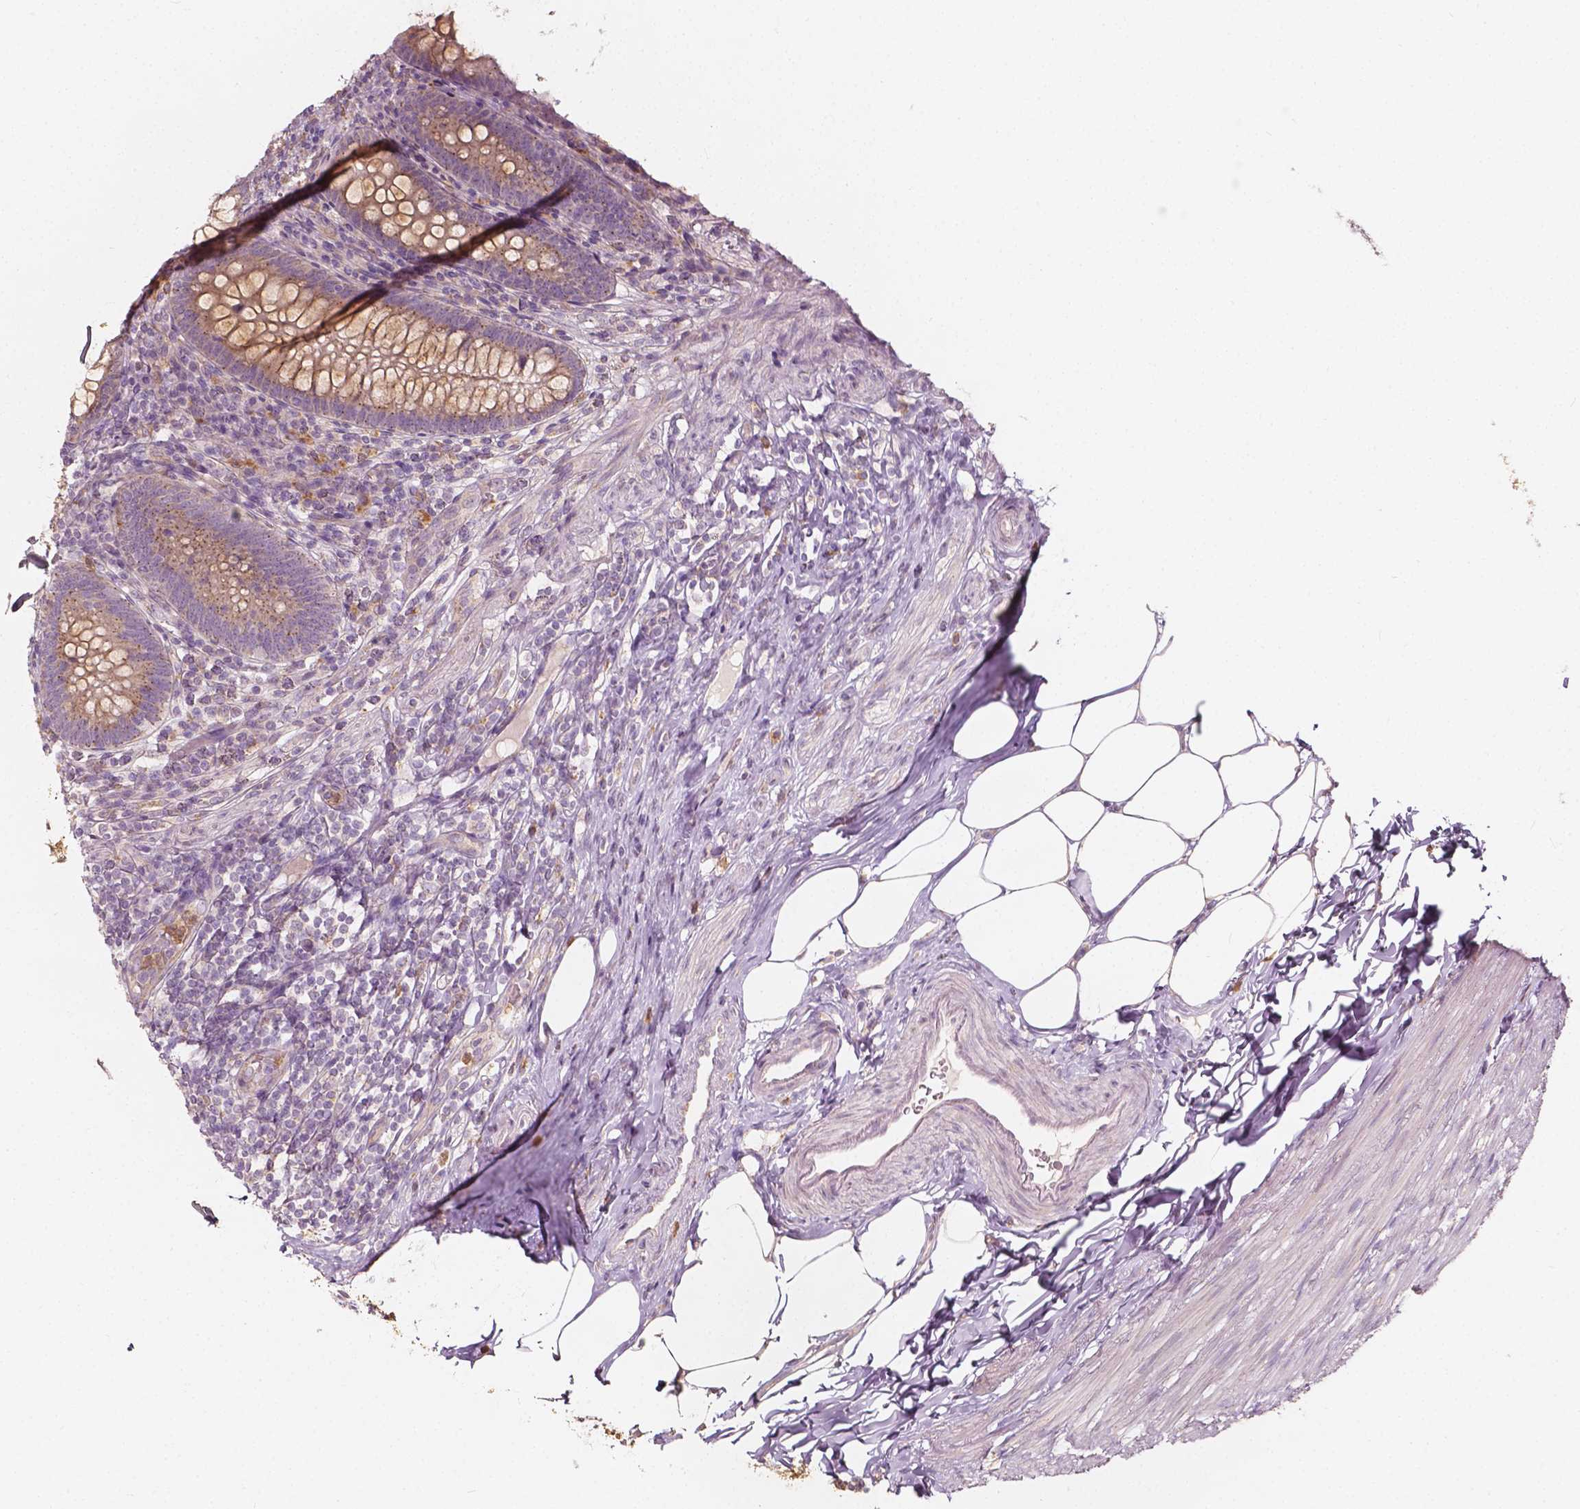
{"staining": {"intensity": "weak", "quantity": ">75%", "location": "cytoplasmic/membranous"}, "tissue": "appendix", "cell_type": "Glandular cells", "image_type": "normal", "snomed": [{"axis": "morphology", "description": "Normal tissue, NOS"}, {"axis": "topography", "description": "Appendix"}], "caption": "Appendix stained for a protein exhibits weak cytoplasmic/membranous positivity in glandular cells. The staining was performed using DAB, with brown indicating positive protein expression. Nuclei are stained blue with hematoxylin.", "gene": "NPC1L1", "patient": {"sex": "male", "age": 47}}